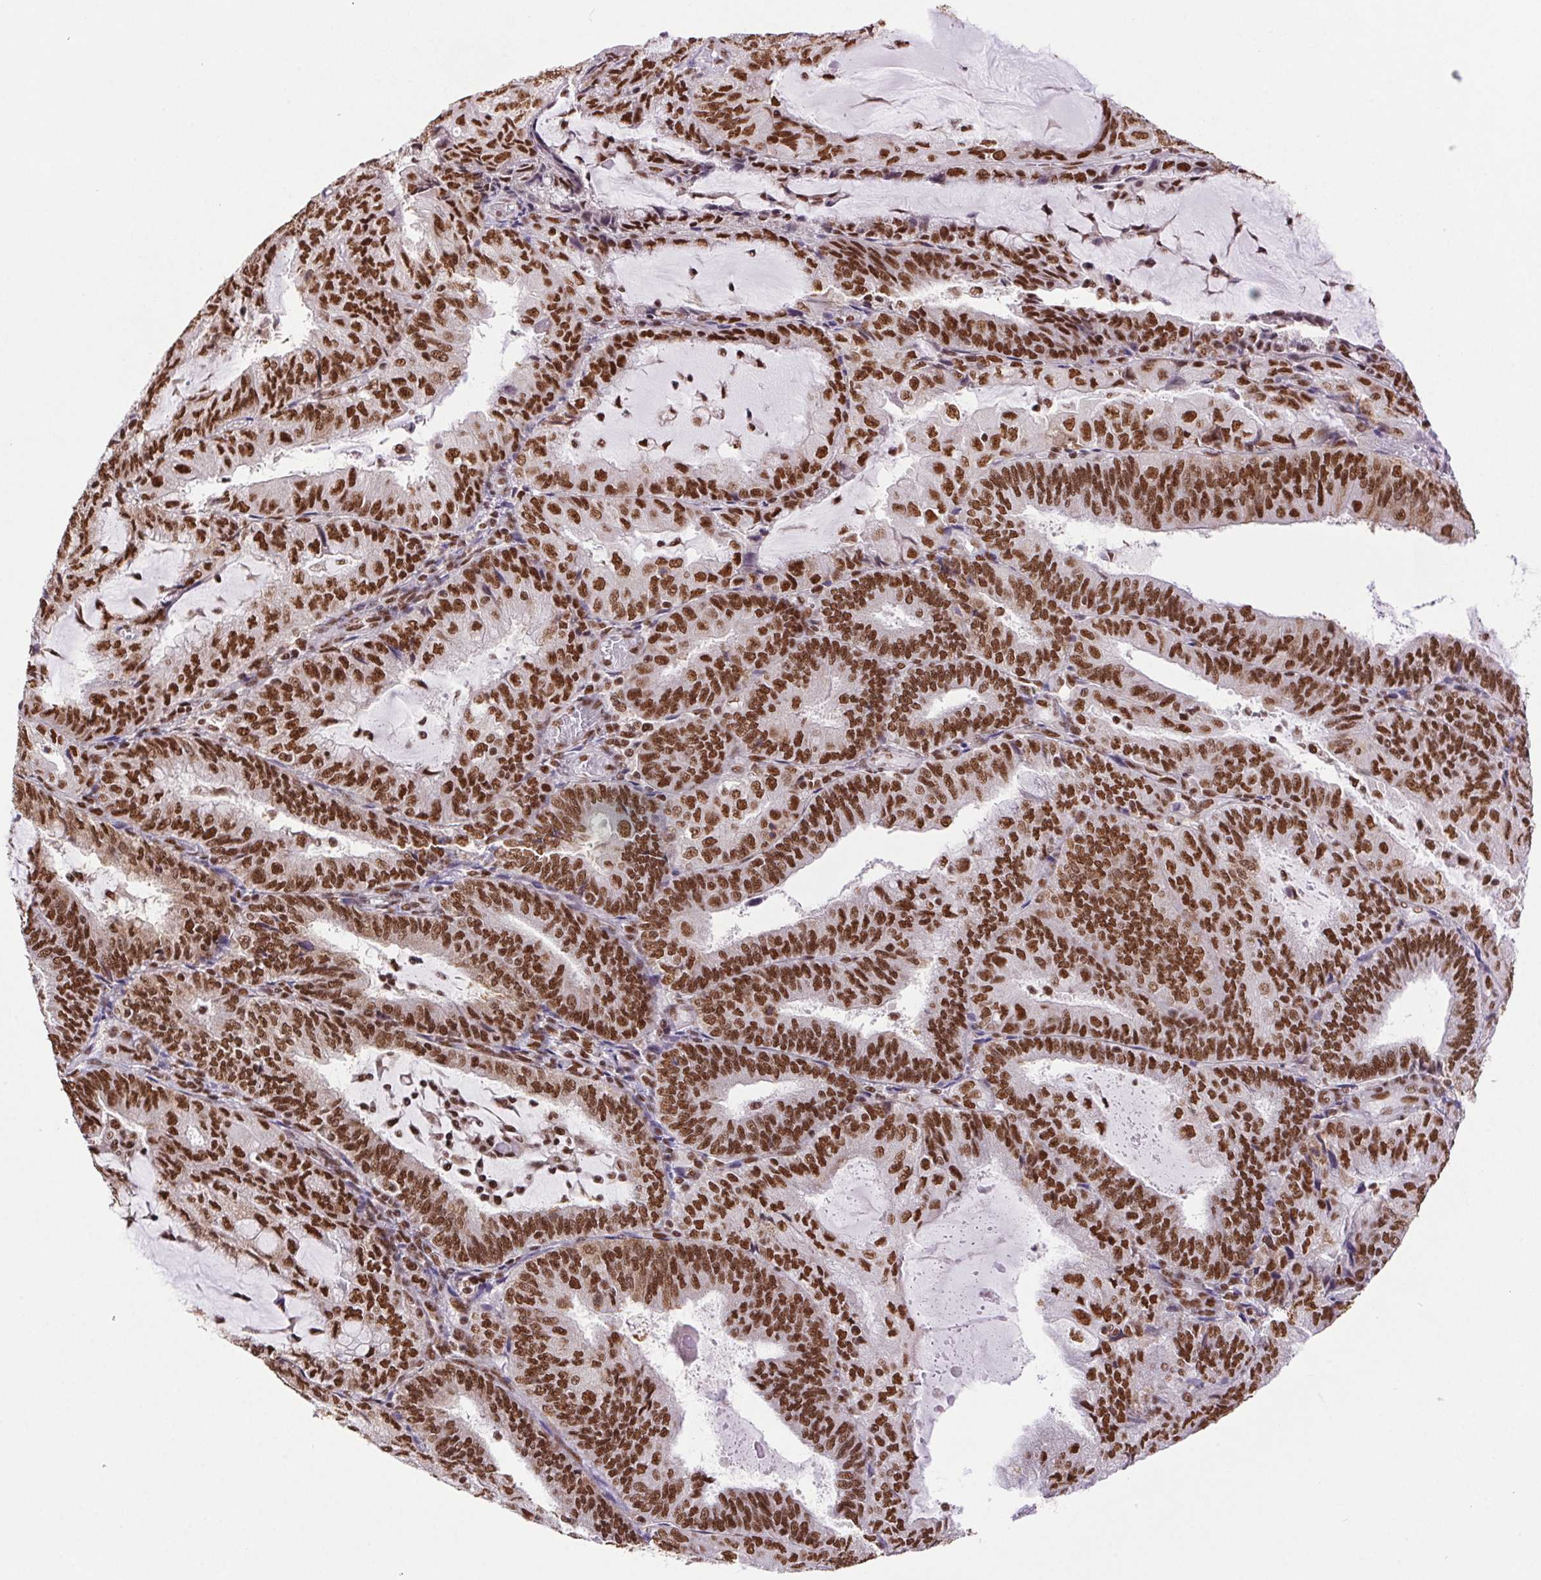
{"staining": {"intensity": "strong", "quantity": ">75%", "location": "nuclear"}, "tissue": "endometrial cancer", "cell_type": "Tumor cells", "image_type": "cancer", "snomed": [{"axis": "morphology", "description": "Adenocarcinoma, NOS"}, {"axis": "topography", "description": "Endometrium"}], "caption": "IHC micrograph of neoplastic tissue: endometrial cancer (adenocarcinoma) stained using IHC demonstrates high levels of strong protein expression localized specifically in the nuclear of tumor cells, appearing as a nuclear brown color.", "gene": "ZNF207", "patient": {"sex": "female", "age": 81}}